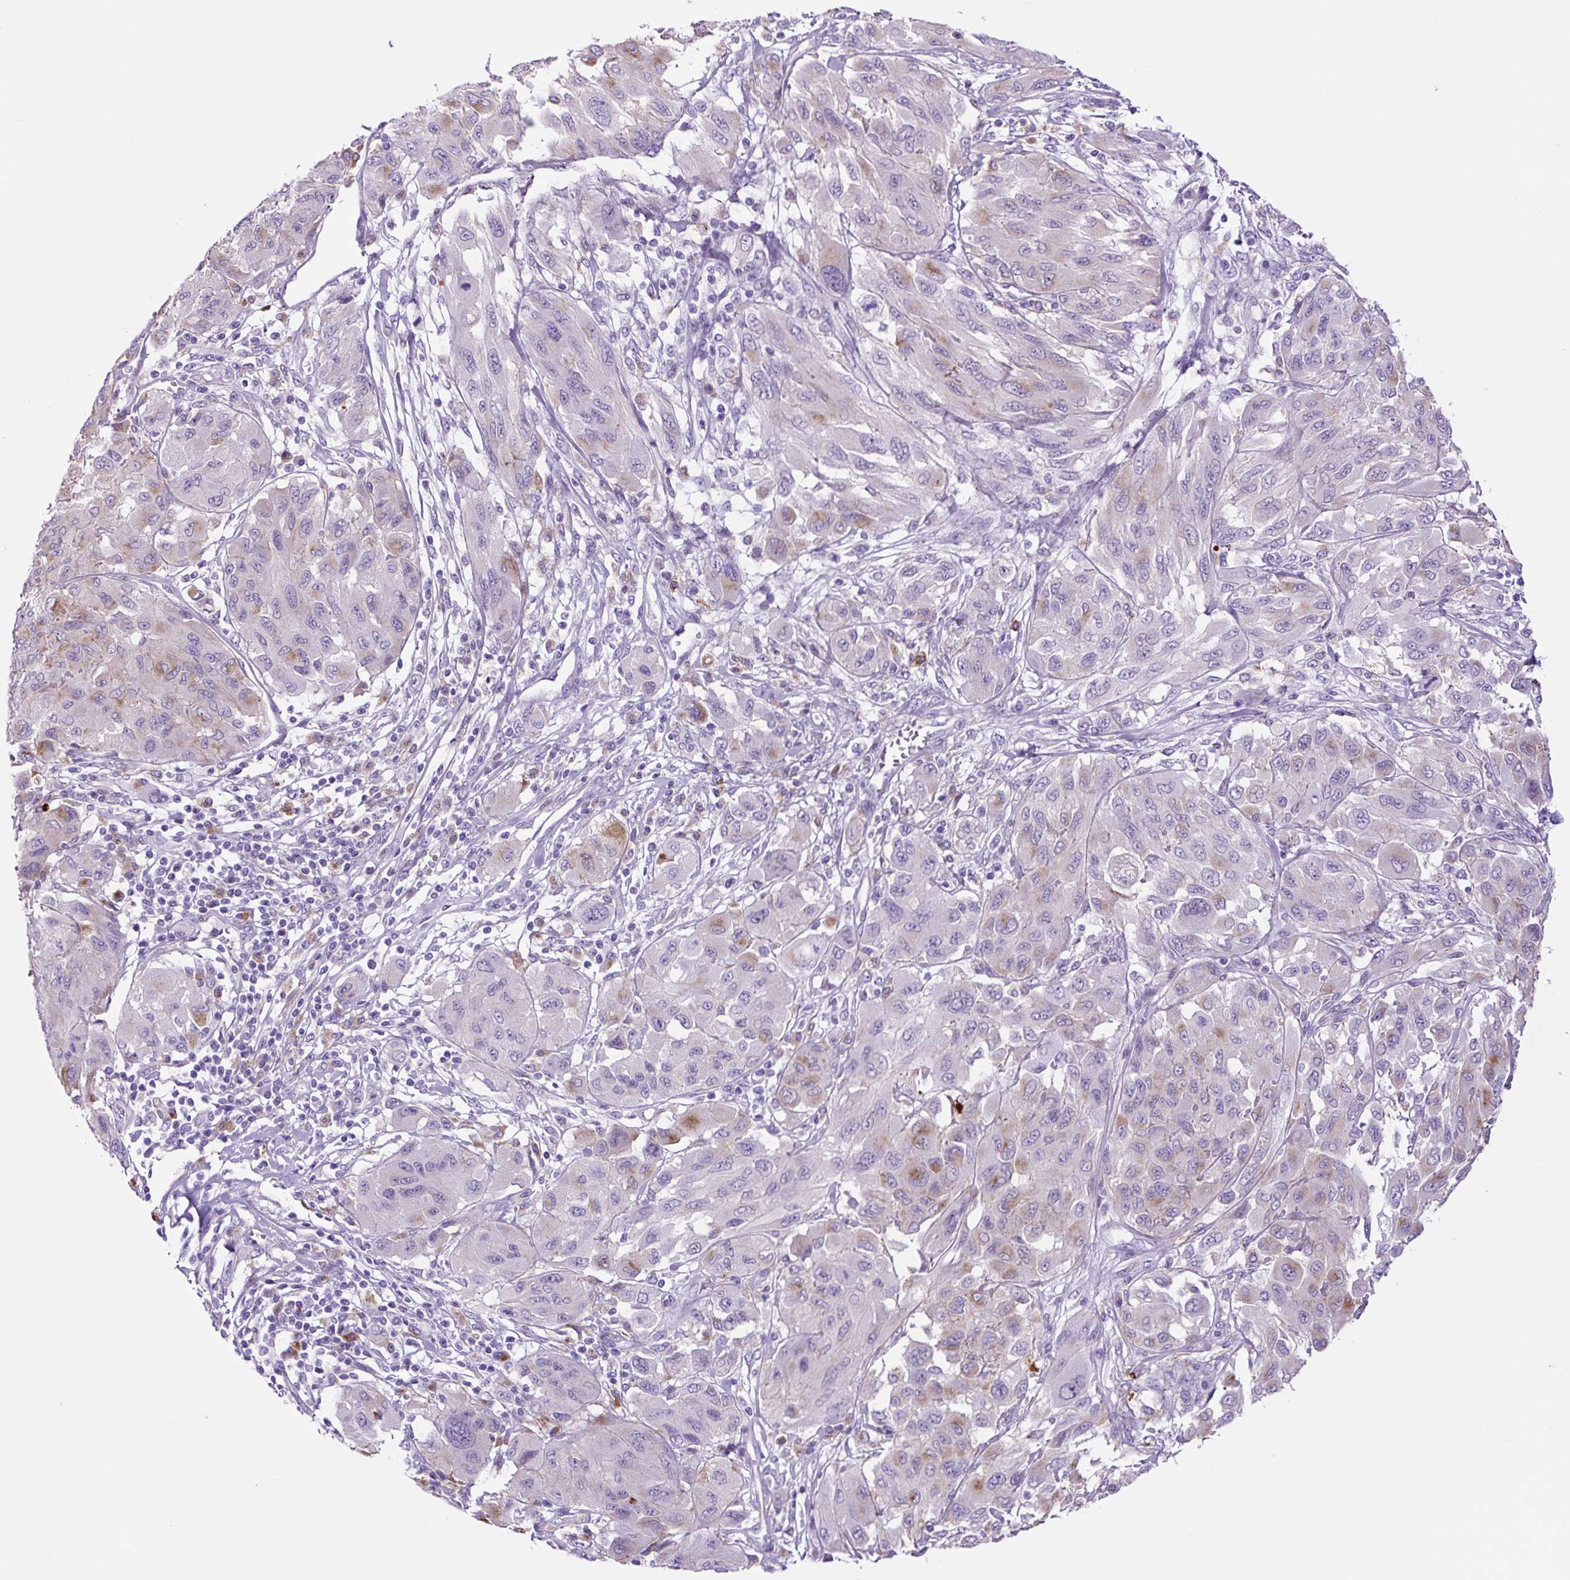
{"staining": {"intensity": "negative", "quantity": "none", "location": "none"}, "tissue": "melanoma", "cell_type": "Tumor cells", "image_type": "cancer", "snomed": [{"axis": "morphology", "description": "Malignant melanoma, NOS"}, {"axis": "topography", "description": "Skin"}], "caption": "High power microscopy histopathology image of an immunohistochemistry histopathology image of melanoma, revealing no significant staining in tumor cells.", "gene": "LCN10", "patient": {"sex": "female", "age": 91}}